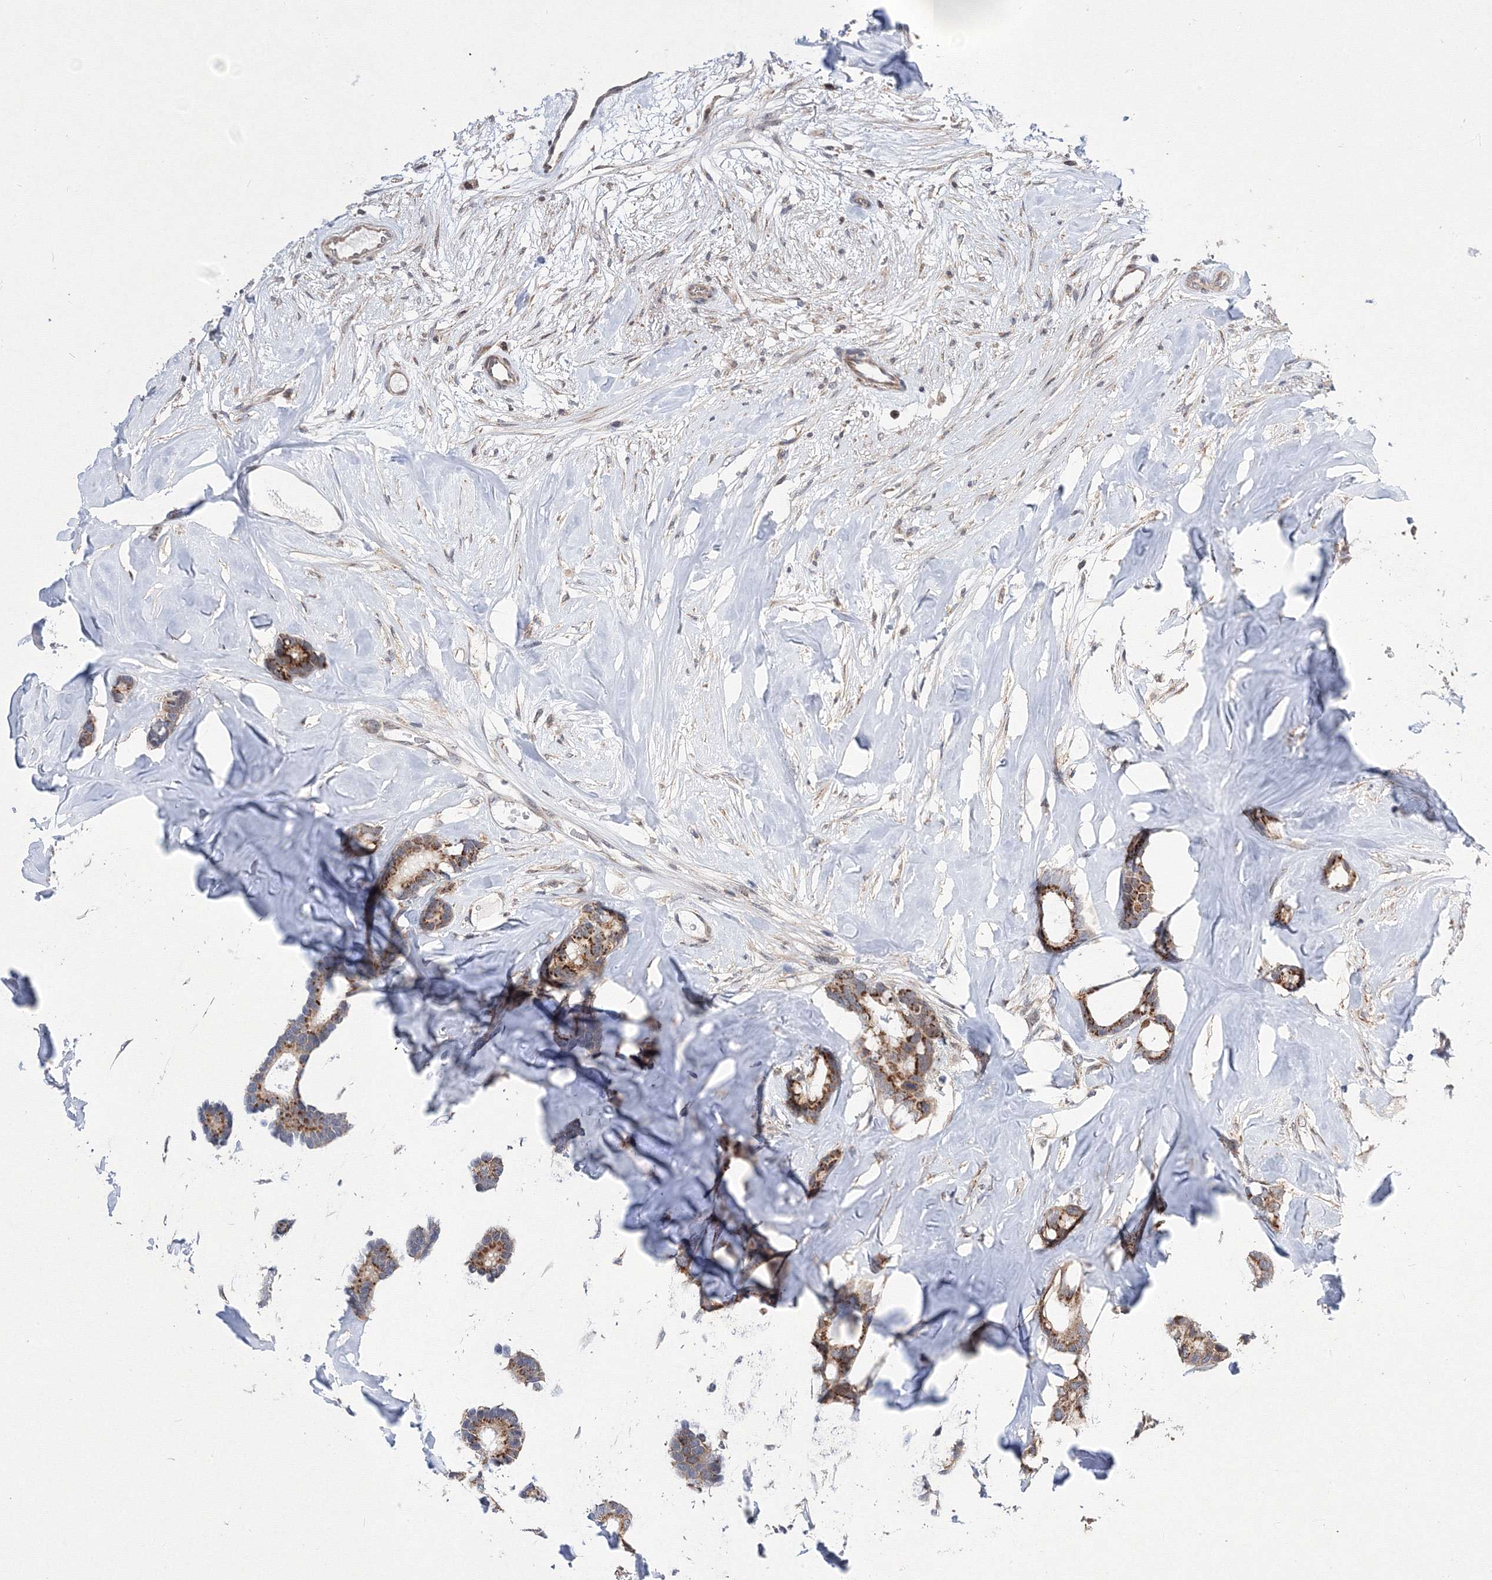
{"staining": {"intensity": "moderate", "quantity": ">75%", "location": "cytoplasmic/membranous"}, "tissue": "breast cancer", "cell_type": "Tumor cells", "image_type": "cancer", "snomed": [{"axis": "morphology", "description": "Duct carcinoma"}, {"axis": "topography", "description": "Breast"}], "caption": "Human intraductal carcinoma (breast) stained with a brown dye displays moderate cytoplasmic/membranous positive staining in about >75% of tumor cells.", "gene": "GPN1", "patient": {"sex": "female", "age": 87}}